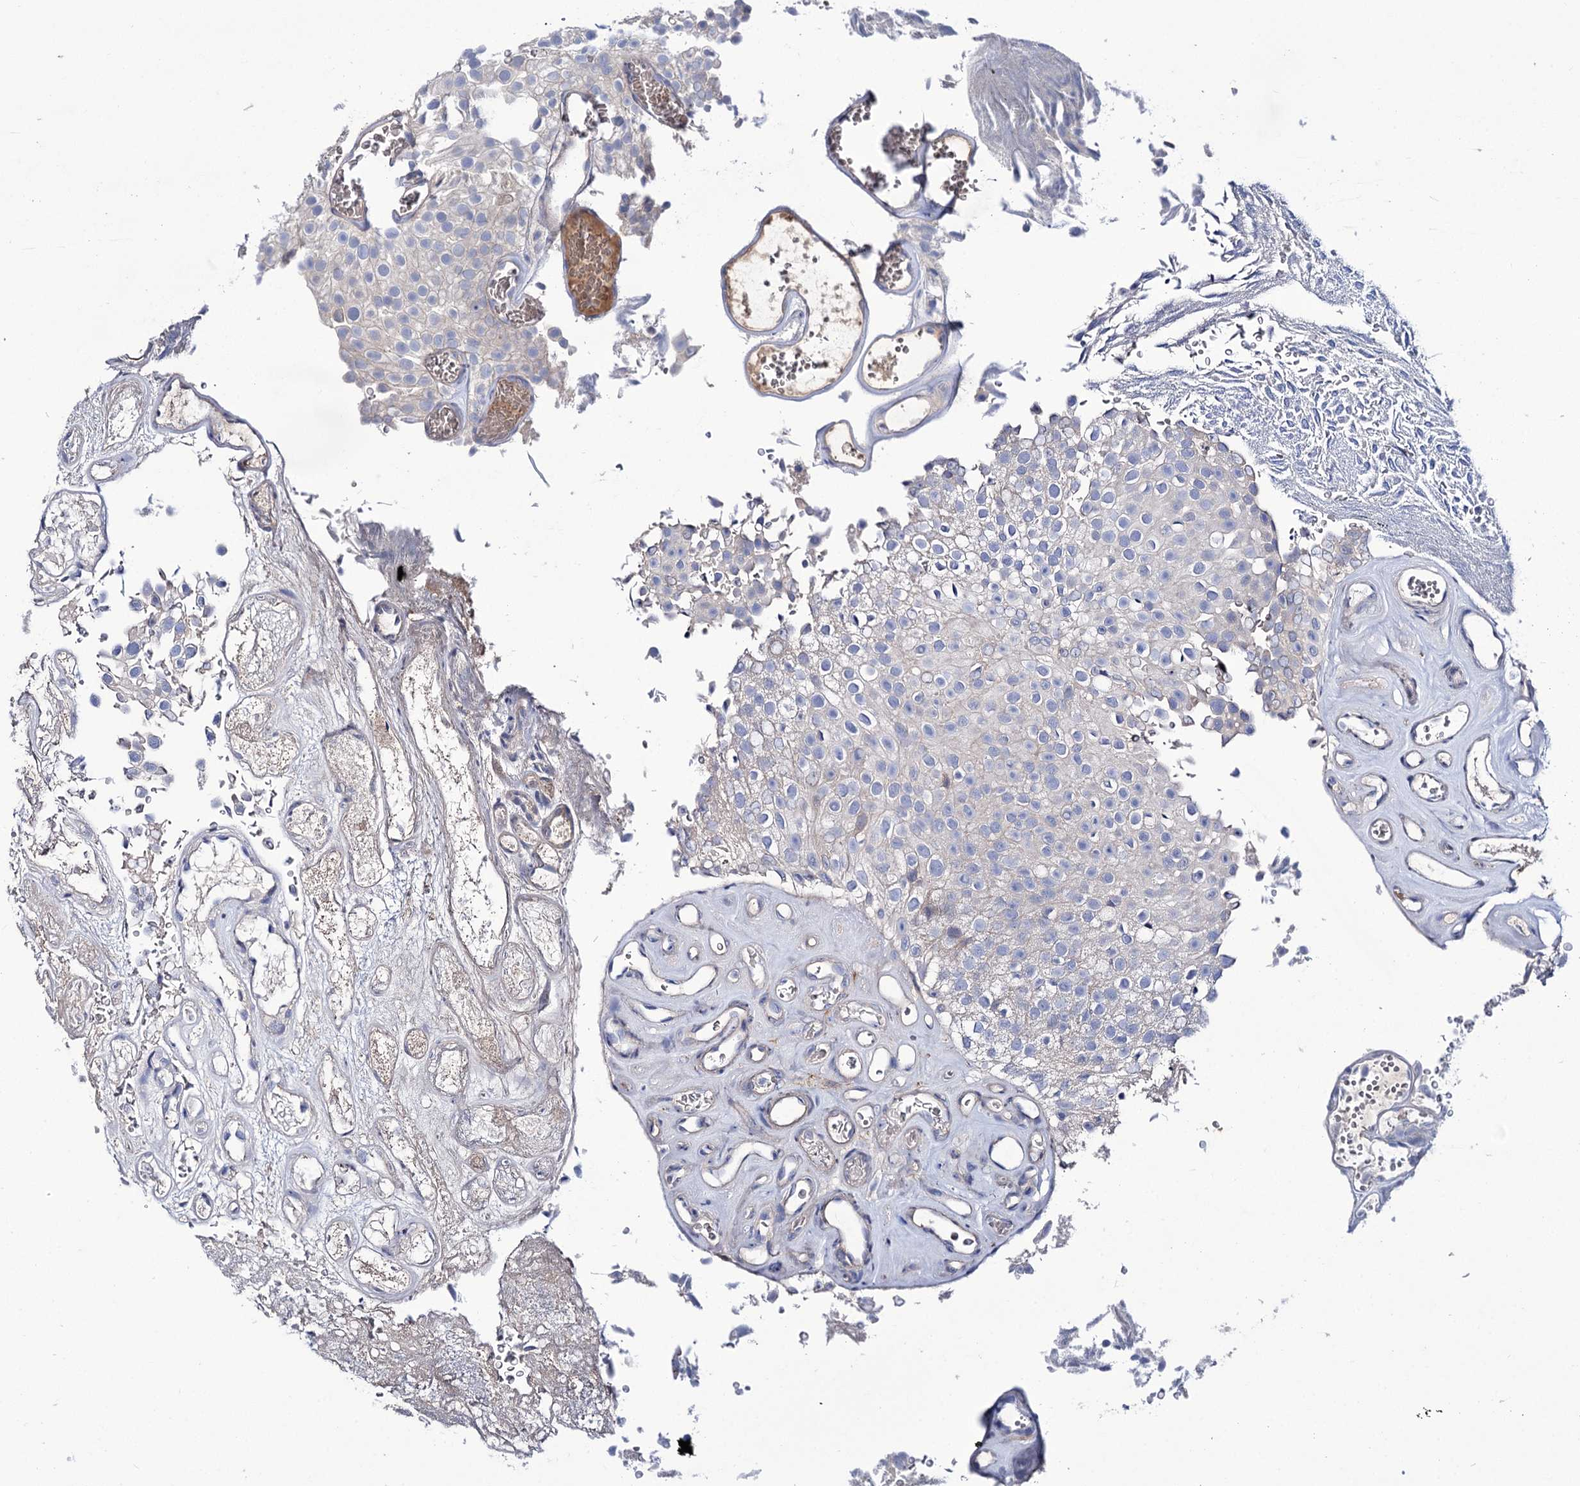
{"staining": {"intensity": "negative", "quantity": "none", "location": "none"}, "tissue": "urothelial cancer", "cell_type": "Tumor cells", "image_type": "cancer", "snomed": [{"axis": "morphology", "description": "Urothelial carcinoma, Low grade"}, {"axis": "topography", "description": "Urinary bladder"}], "caption": "Urothelial cancer stained for a protein using immunohistochemistry shows no expression tumor cells.", "gene": "PPP1R32", "patient": {"sex": "male", "age": 78}}